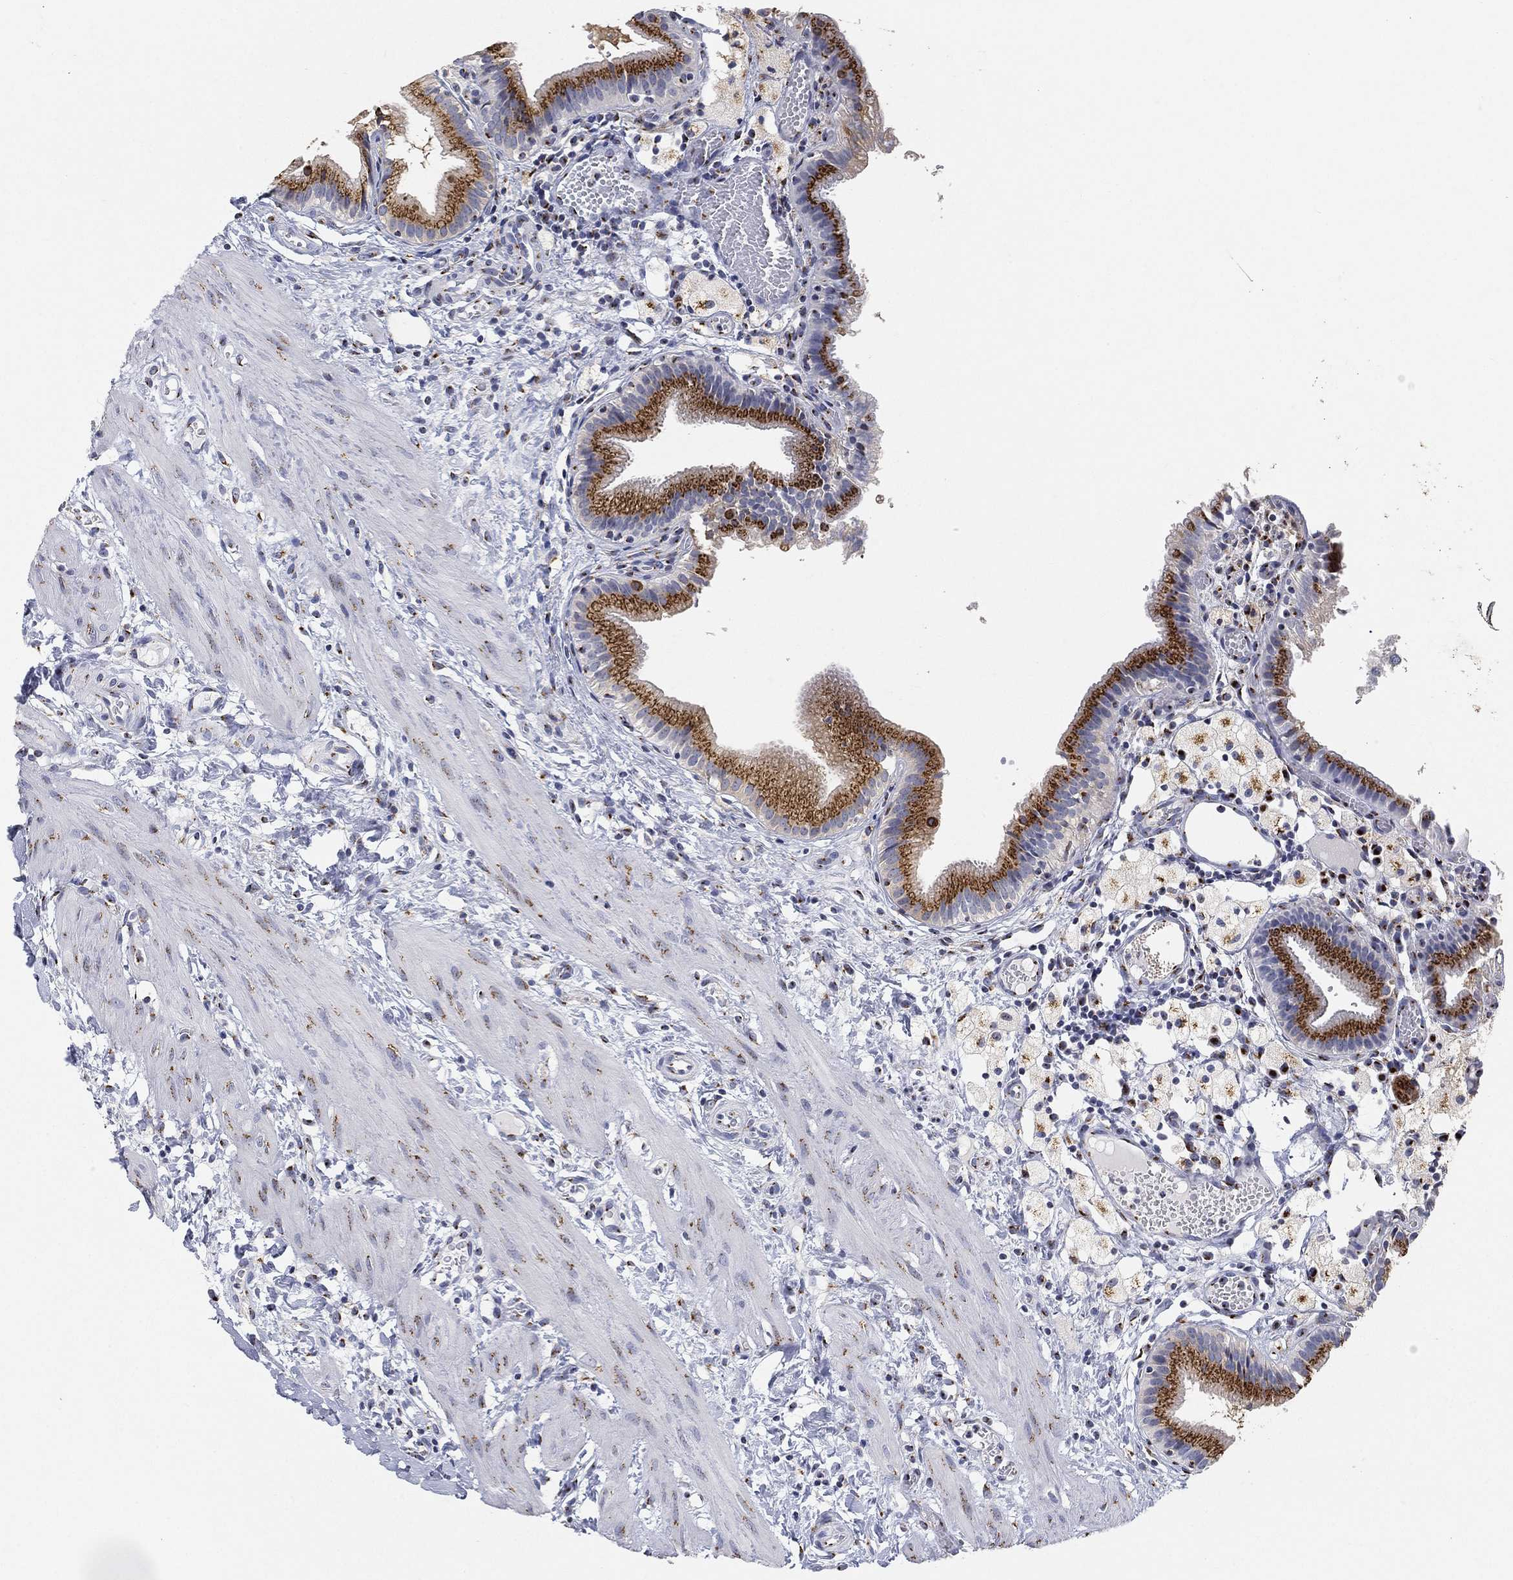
{"staining": {"intensity": "strong", "quantity": ">75%", "location": "cytoplasmic/membranous"}, "tissue": "gallbladder", "cell_type": "Glandular cells", "image_type": "normal", "snomed": [{"axis": "morphology", "description": "Normal tissue, NOS"}, {"axis": "topography", "description": "Gallbladder"}], "caption": "An image of human gallbladder stained for a protein shows strong cytoplasmic/membranous brown staining in glandular cells. The staining is performed using DAB (3,3'-diaminobenzidine) brown chromogen to label protein expression. The nuclei are counter-stained blue using hematoxylin.", "gene": "TICAM1", "patient": {"sex": "female", "age": 24}}